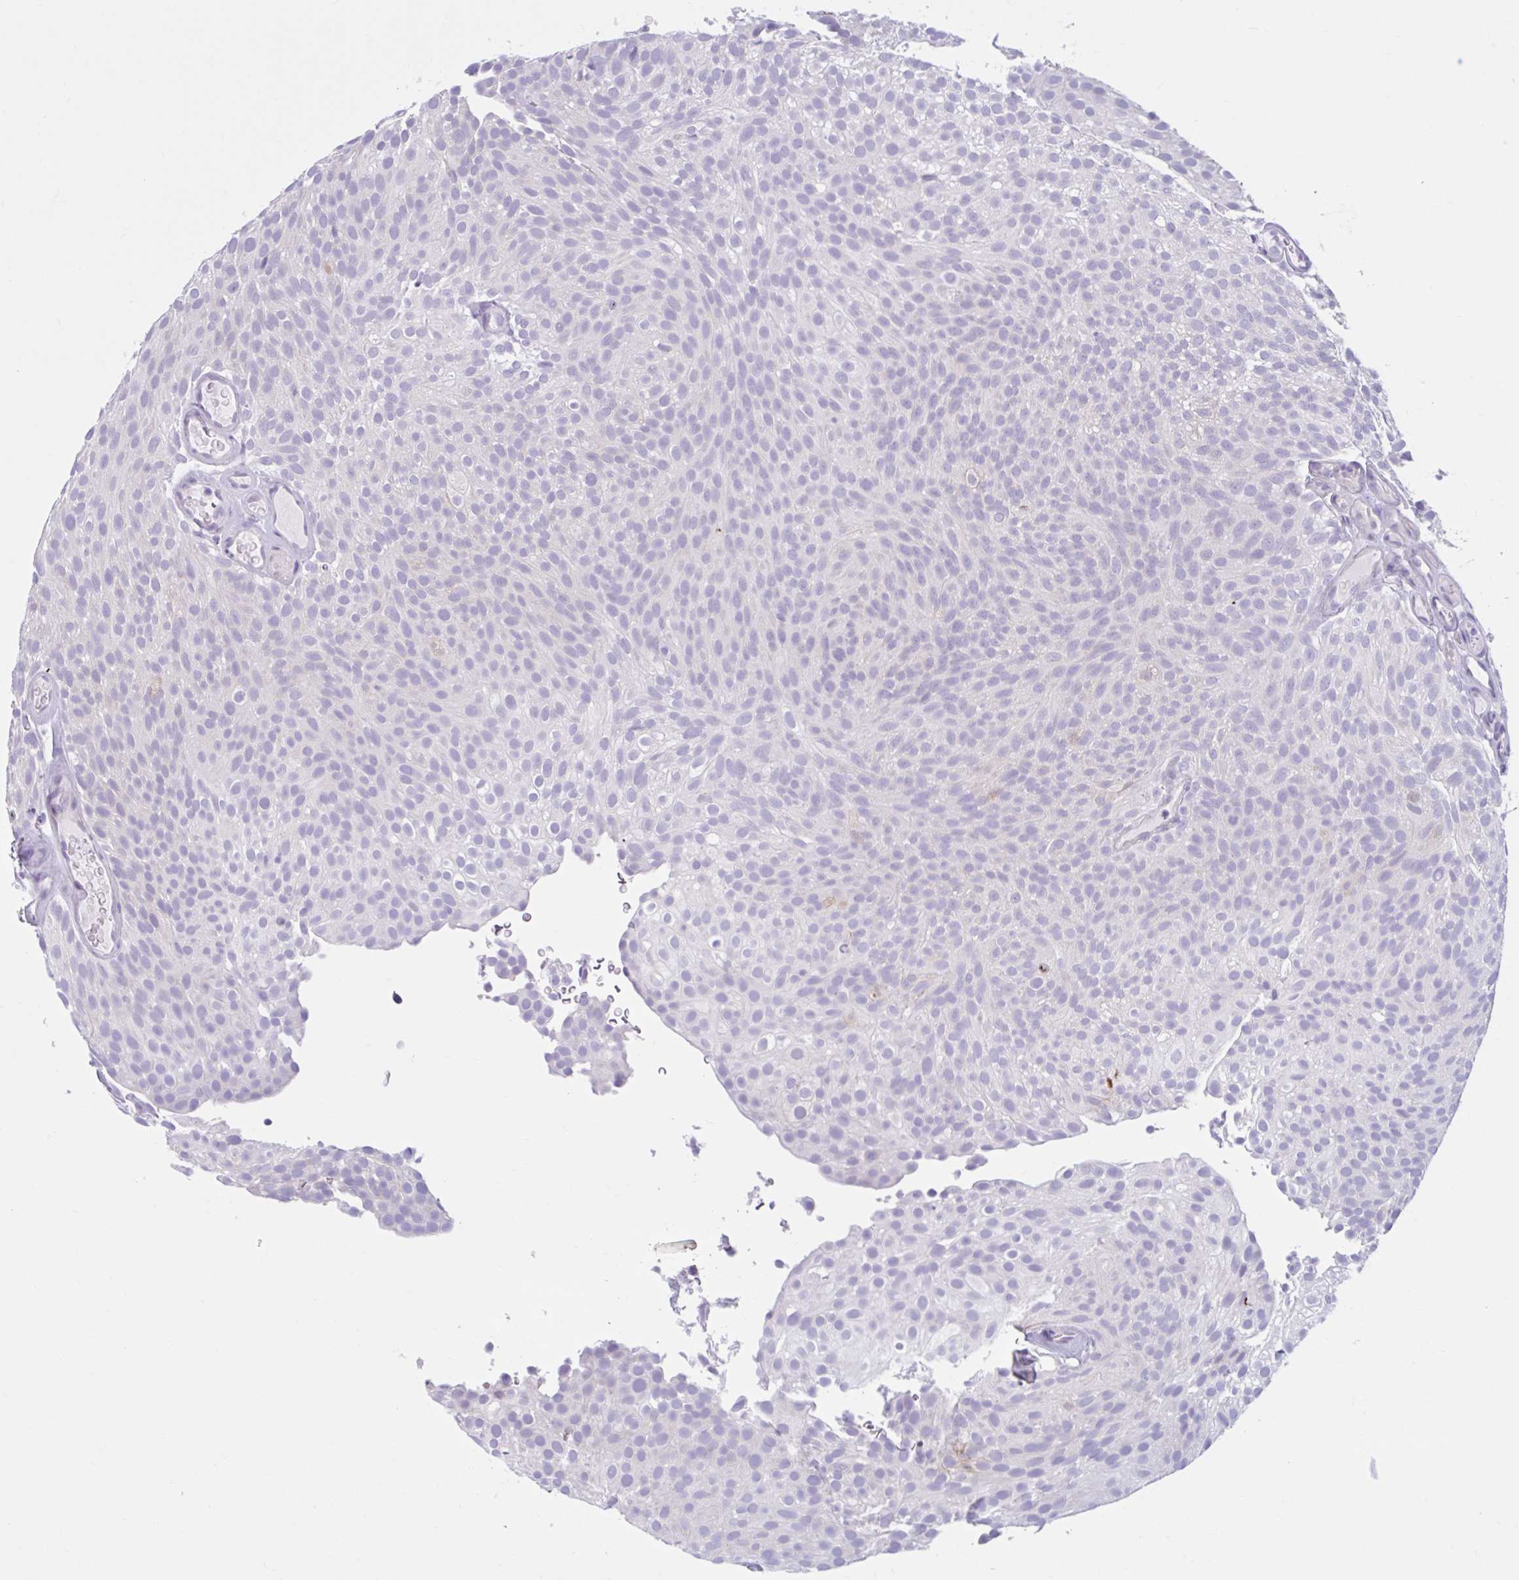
{"staining": {"intensity": "negative", "quantity": "none", "location": "none"}, "tissue": "urothelial cancer", "cell_type": "Tumor cells", "image_type": "cancer", "snomed": [{"axis": "morphology", "description": "Urothelial carcinoma, Low grade"}, {"axis": "topography", "description": "Urinary bladder"}], "caption": "Tumor cells show no significant staining in low-grade urothelial carcinoma.", "gene": "CEP120", "patient": {"sex": "male", "age": 78}}